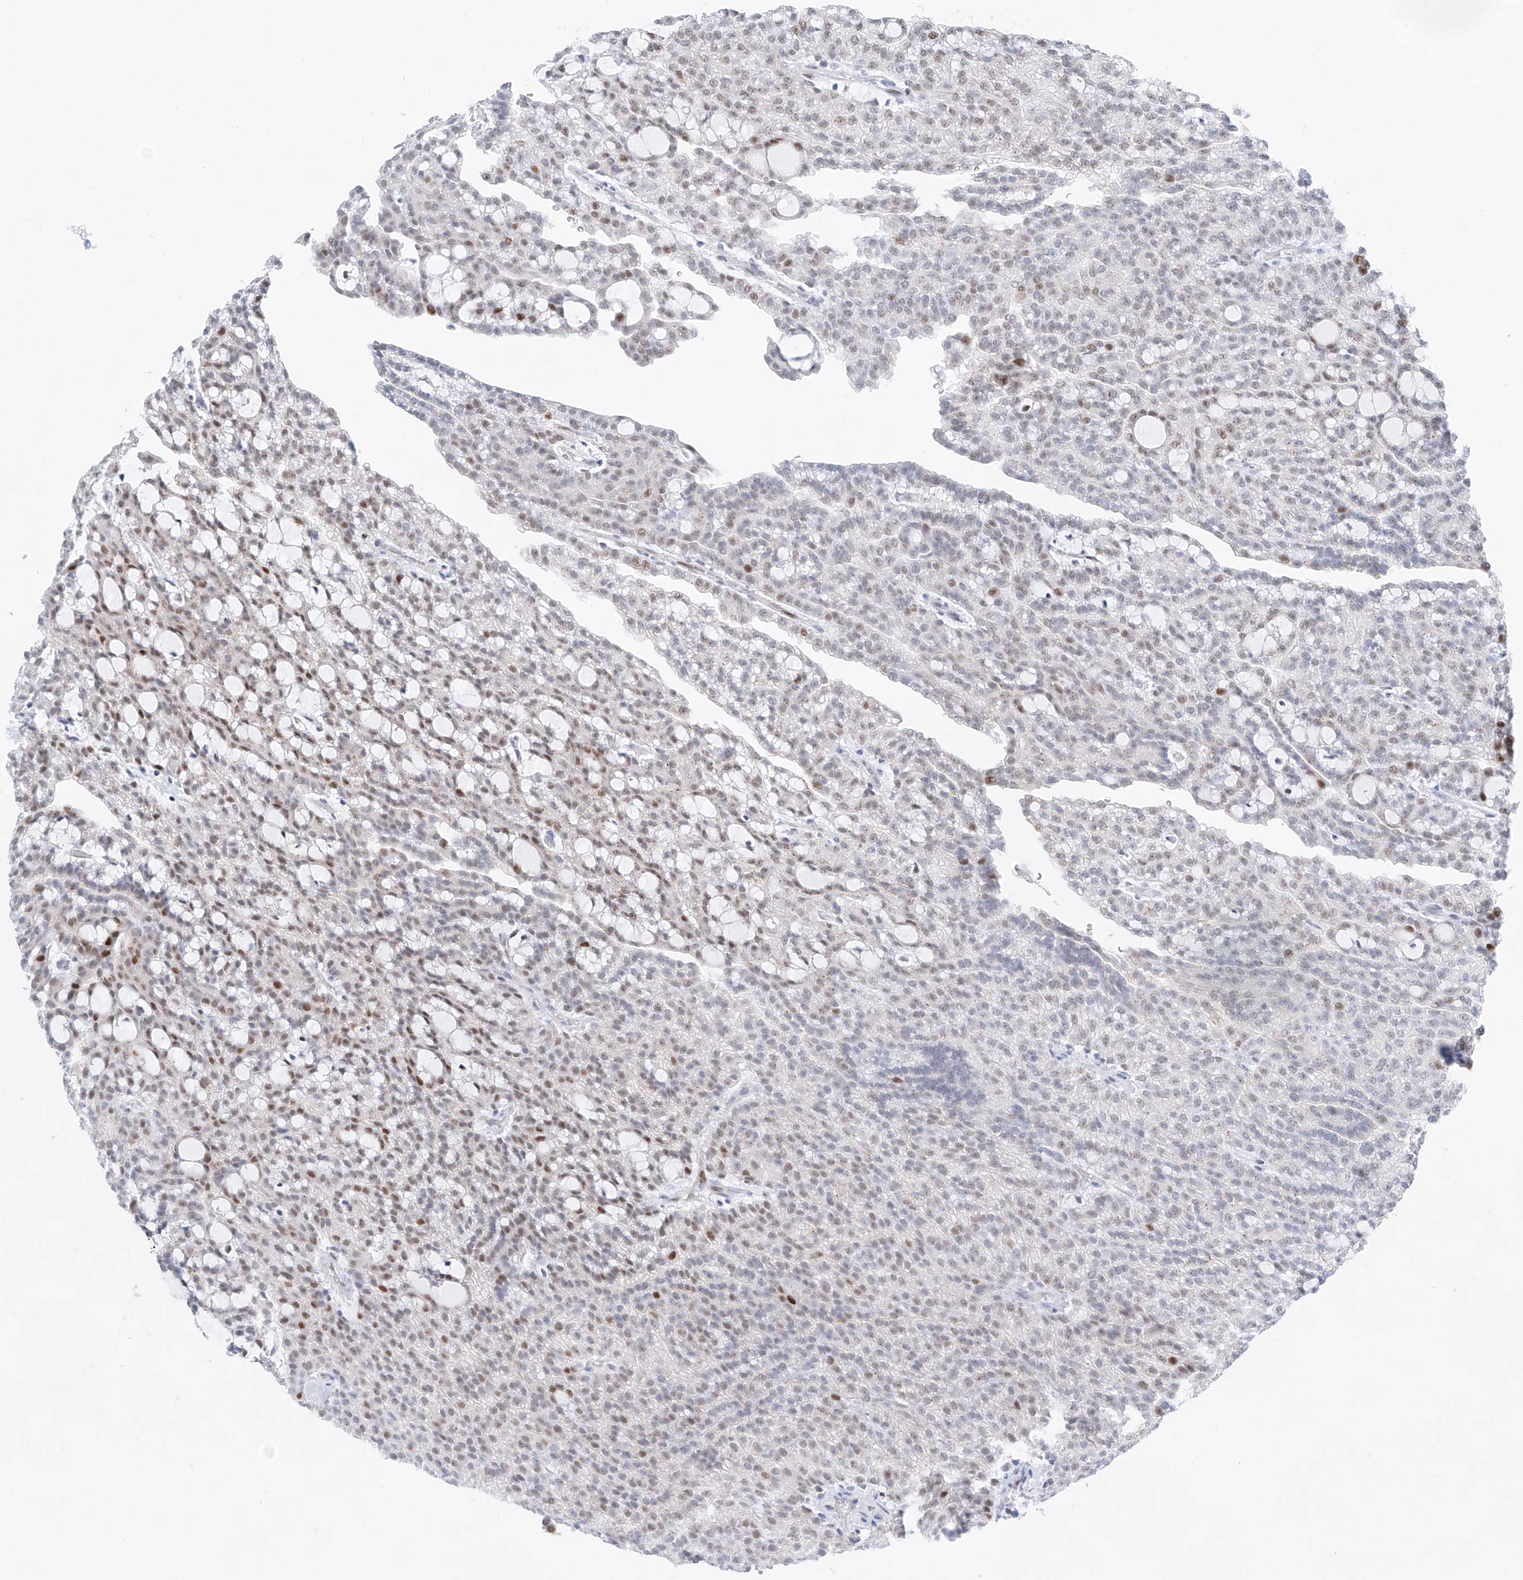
{"staining": {"intensity": "moderate", "quantity": "<25%", "location": "nuclear"}, "tissue": "renal cancer", "cell_type": "Tumor cells", "image_type": "cancer", "snomed": [{"axis": "morphology", "description": "Adenocarcinoma, NOS"}, {"axis": "topography", "description": "Kidney"}], "caption": "The image shows staining of renal adenocarcinoma, revealing moderate nuclear protein positivity (brown color) within tumor cells.", "gene": "NT5C3B", "patient": {"sex": "male", "age": 63}}